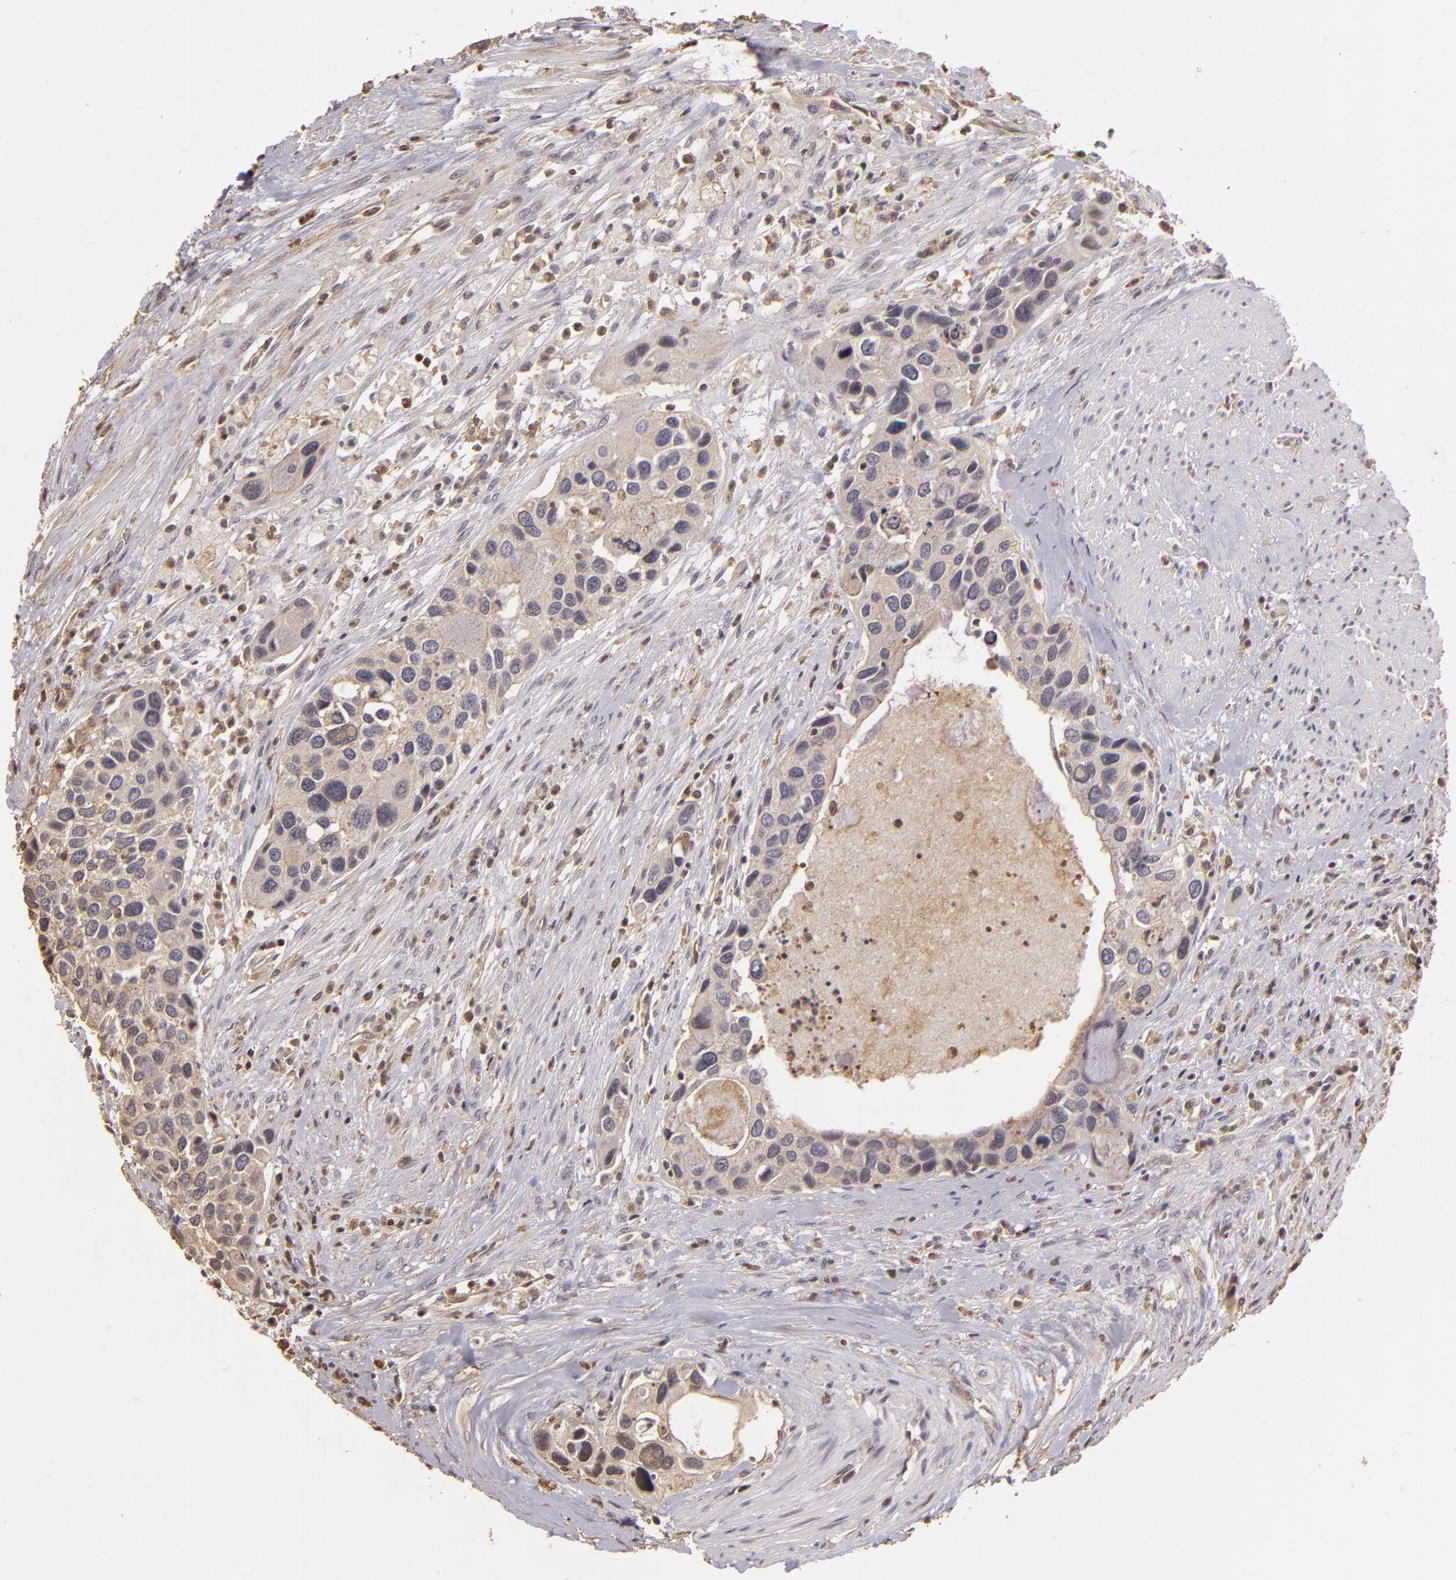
{"staining": {"intensity": "weak", "quantity": ">75%", "location": "cytoplasmic/membranous"}, "tissue": "urothelial cancer", "cell_type": "Tumor cells", "image_type": "cancer", "snomed": [{"axis": "morphology", "description": "Urothelial carcinoma, High grade"}, {"axis": "topography", "description": "Urinary bladder"}], "caption": "Immunohistochemistry (IHC) (DAB) staining of human high-grade urothelial carcinoma exhibits weak cytoplasmic/membranous protein expression in approximately >75% of tumor cells. Immunohistochemistry stains the protein in brown and the nuclei are stained blue.", "gene": "ARPC2", "patient": {"sex": "male", "age": 66}}